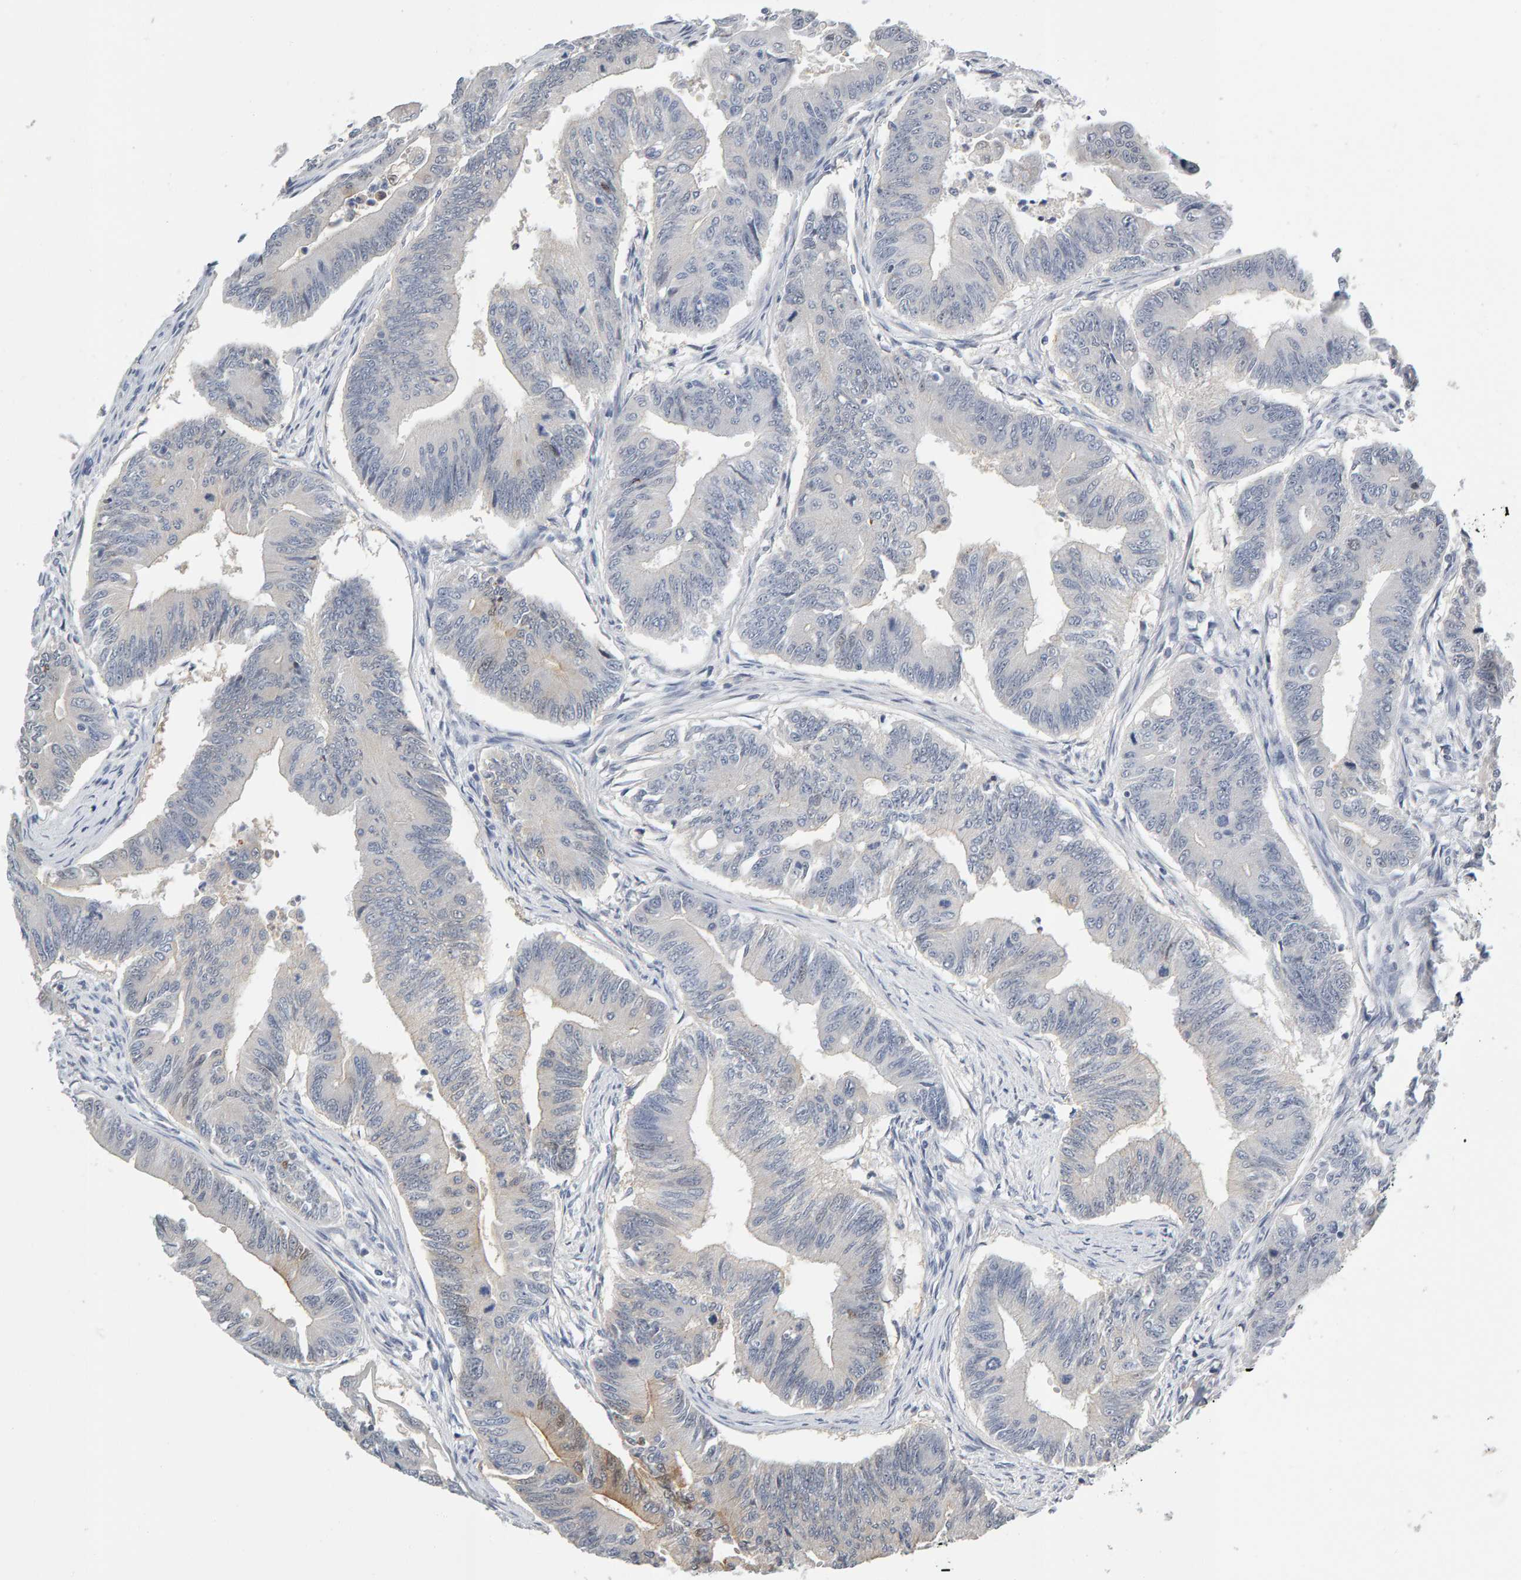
{"staining": {"intensity": "weak", "quantity": "<25%", "location": "cytoplasmic/membranous"}, "tissue": "colorectal cancer", "cell_type": "Tumor cells", "image_type": "cancer", "snomed": [{"axis": "morphology", "description": "Adenoma, NOS"}, {"axis": "morphology", "description": "Adenocarcinoma, NOS"}, {"axis": "topography", "description": "Colon"}], "caption": "Colorectal cancer (adenocarcinoma) was stained to show a protein in brown. There is no significant expression in tumor cells. (IHC, brightfield microscopy, high magnification).", "gene": "CTH", "patient": {"sex": "male", "age": 79}}